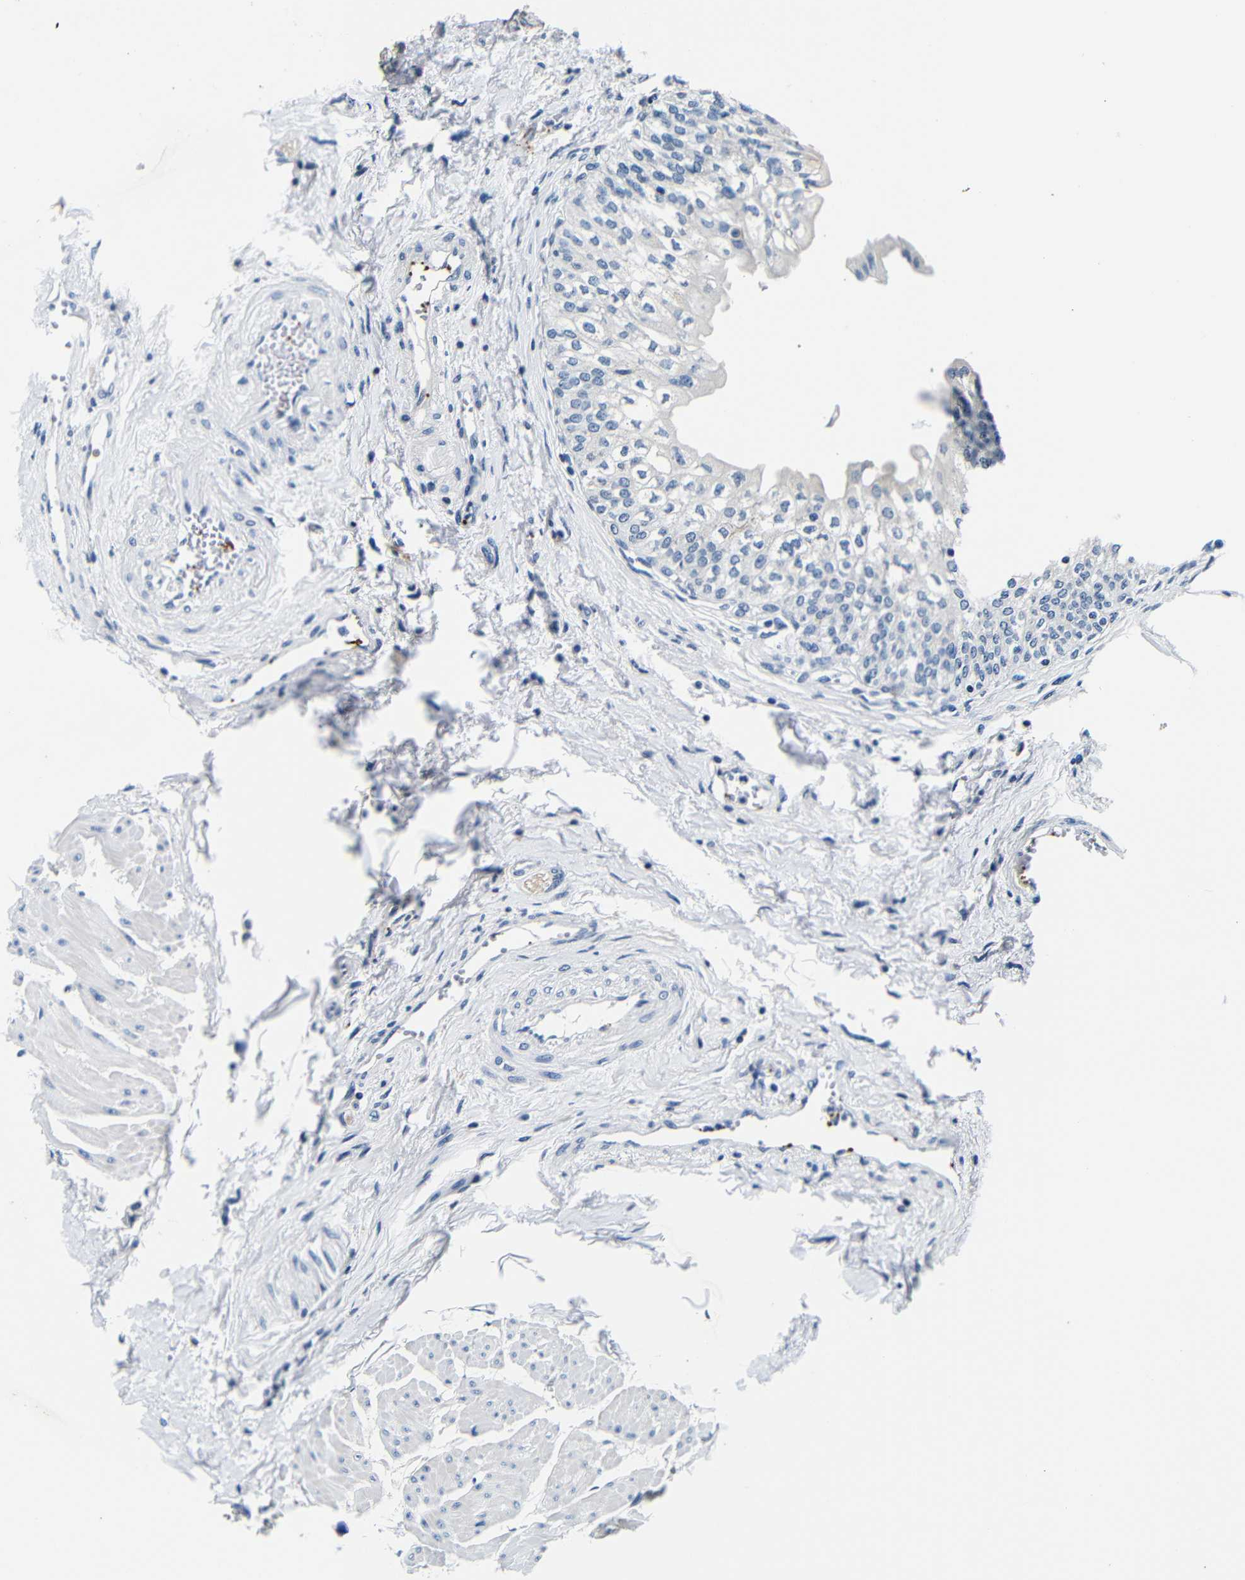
{"staining": {"intensity": "negative", "quantity": "none", "location": "none"}, "tissue": "urinary bladder", "cell_type": "Urothelial cells", "image_type": "normal", "snomed": [{"axis": "morphology", "description": "Normal tissue, NOS"}, {"axis": "topography", "description": "Urinary bladder"}], "caption": "High power microscopy micrograph of an immunohistochemistry (IHC) histopathology image of benign urinary bladder, revealing no significant staining in urothelial cells. (IHC, brightfield microscopy, high magnification).", "gene": "GP1BA", "patient": {"sex": "male", "age": 55}}